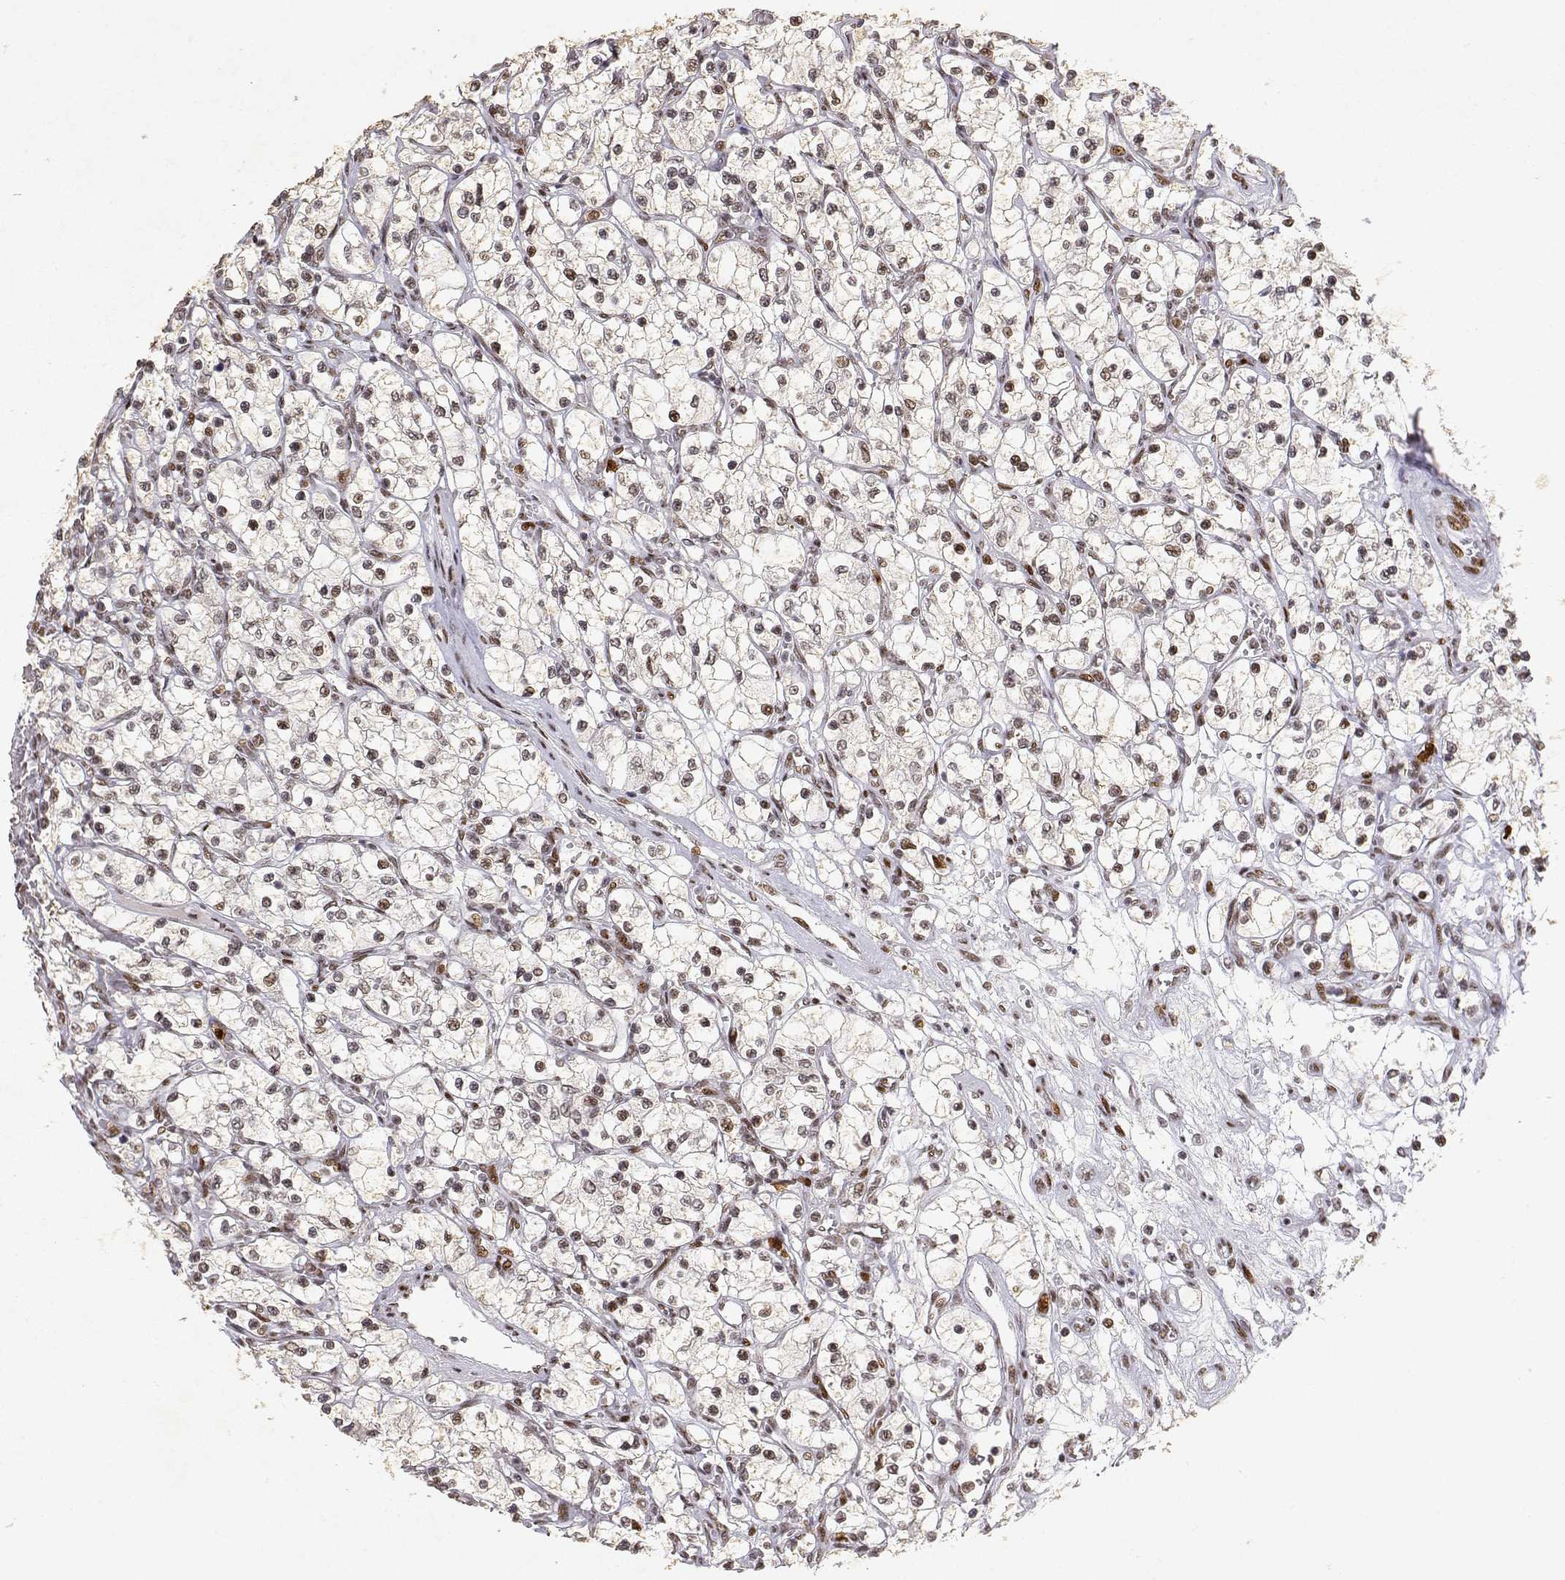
{"staining": {"intensity": "weak", "quantity": "25%-75%", "location": "nuclear"}, "tissue": "renal cancer", "cell_type": "Tumor cells", "image_type": "cancer", "snomed": [{"axis": "morphology", "description": "Adenocarcinoma, NOS"}, {"axis": "topography", "description": "Kidney"}], "caption": "Brown immunohistochemical staining in renal adenocarcinoma demonstrates weak nuclear expression in approximately 25%-75% of tumor cells.", "gene": "RSF1", "patient": {"sex": "female", "age": 69}}